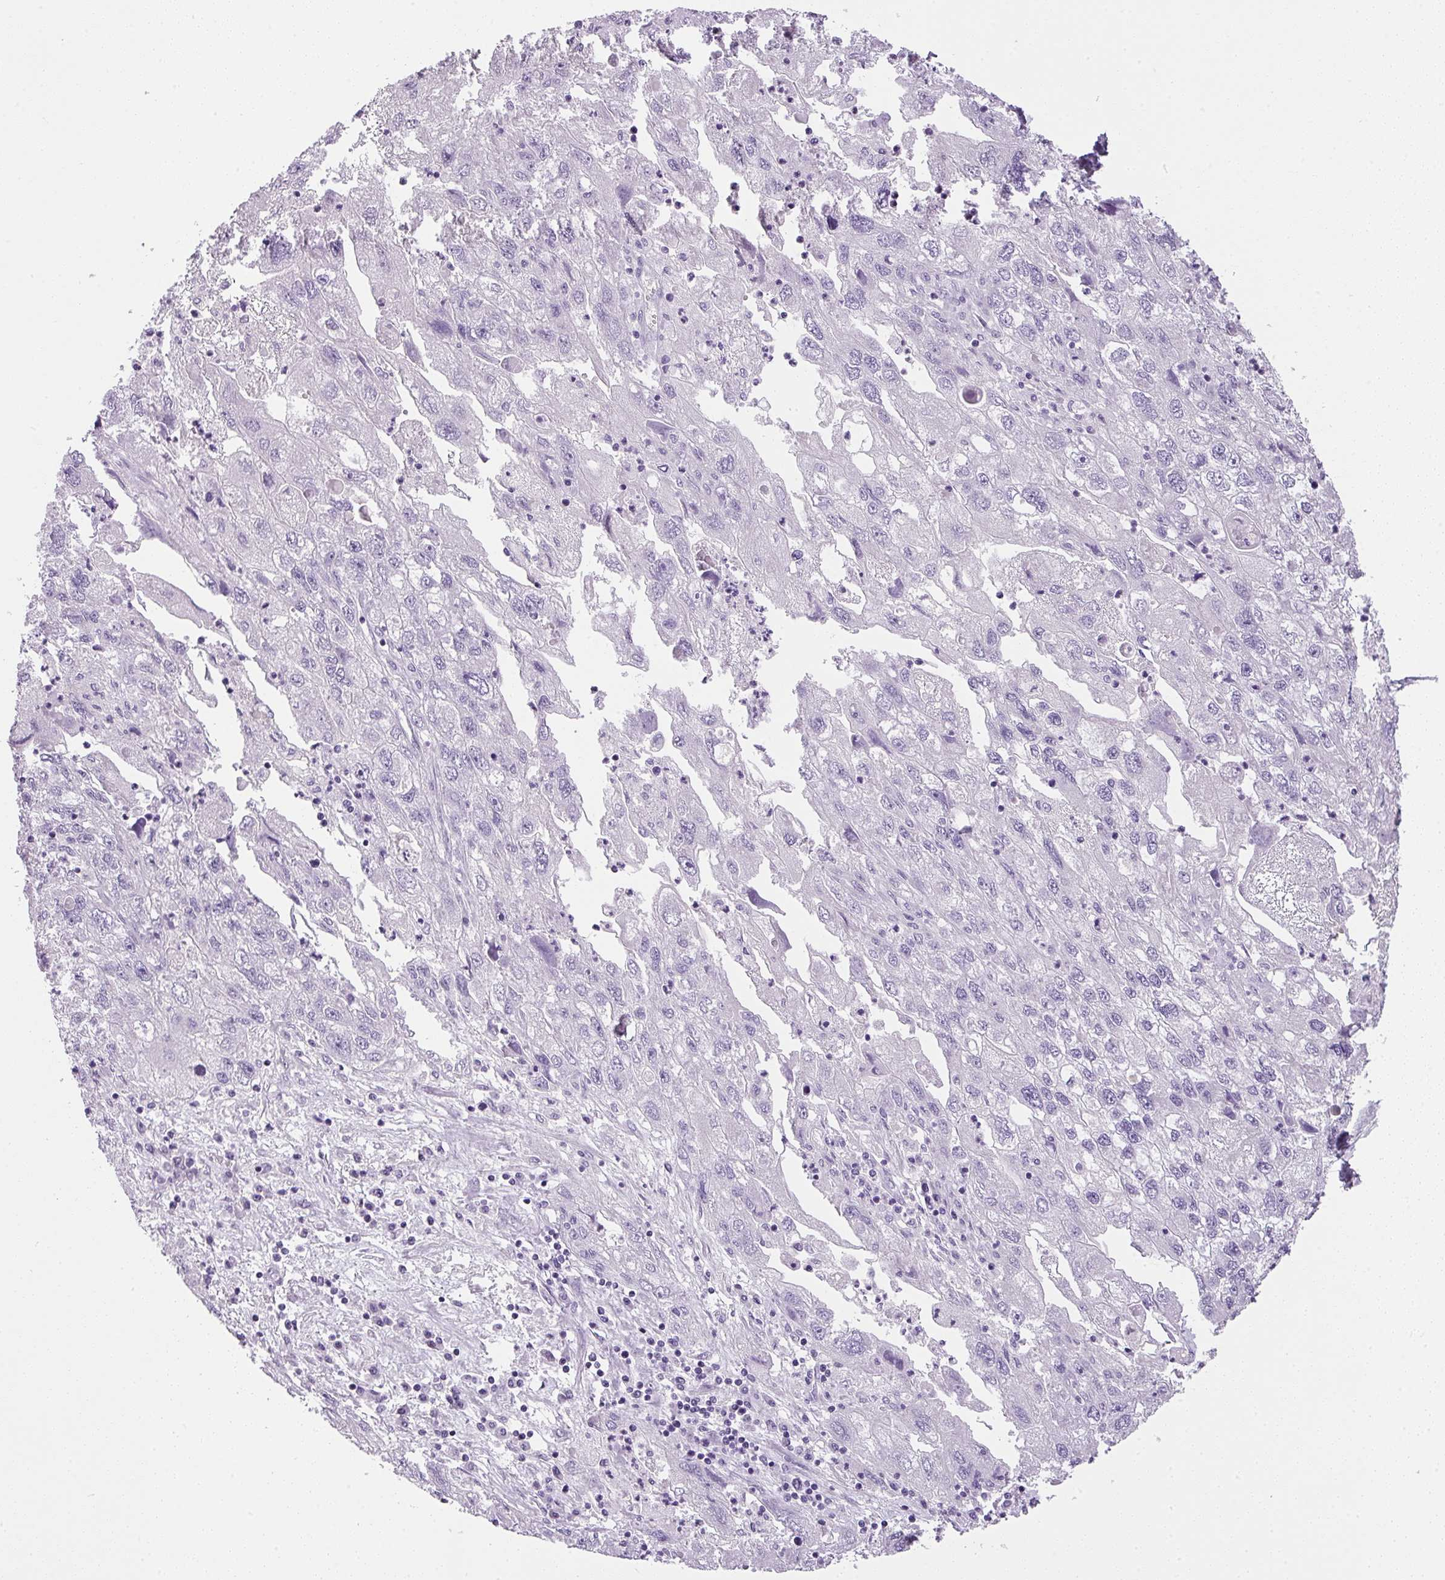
{"staining": {"intensity": "negative", "quantity": "none", "location": "none"}, "tissue": "endometrial cancer", "cell_type": "Tumor cells", "image_type": "cancer", "snomed": [{"axis": "morphology", "description": "Adenocarcinoma, NOS"}, {"axis": "topography", "description": "Endometrium"}], "caption": "There is no significant expression in tumor cells of endometrial cancer (adenocarcinoma).", "gene": "RAX2", "patient": {"sex": "female", "age": 49}}